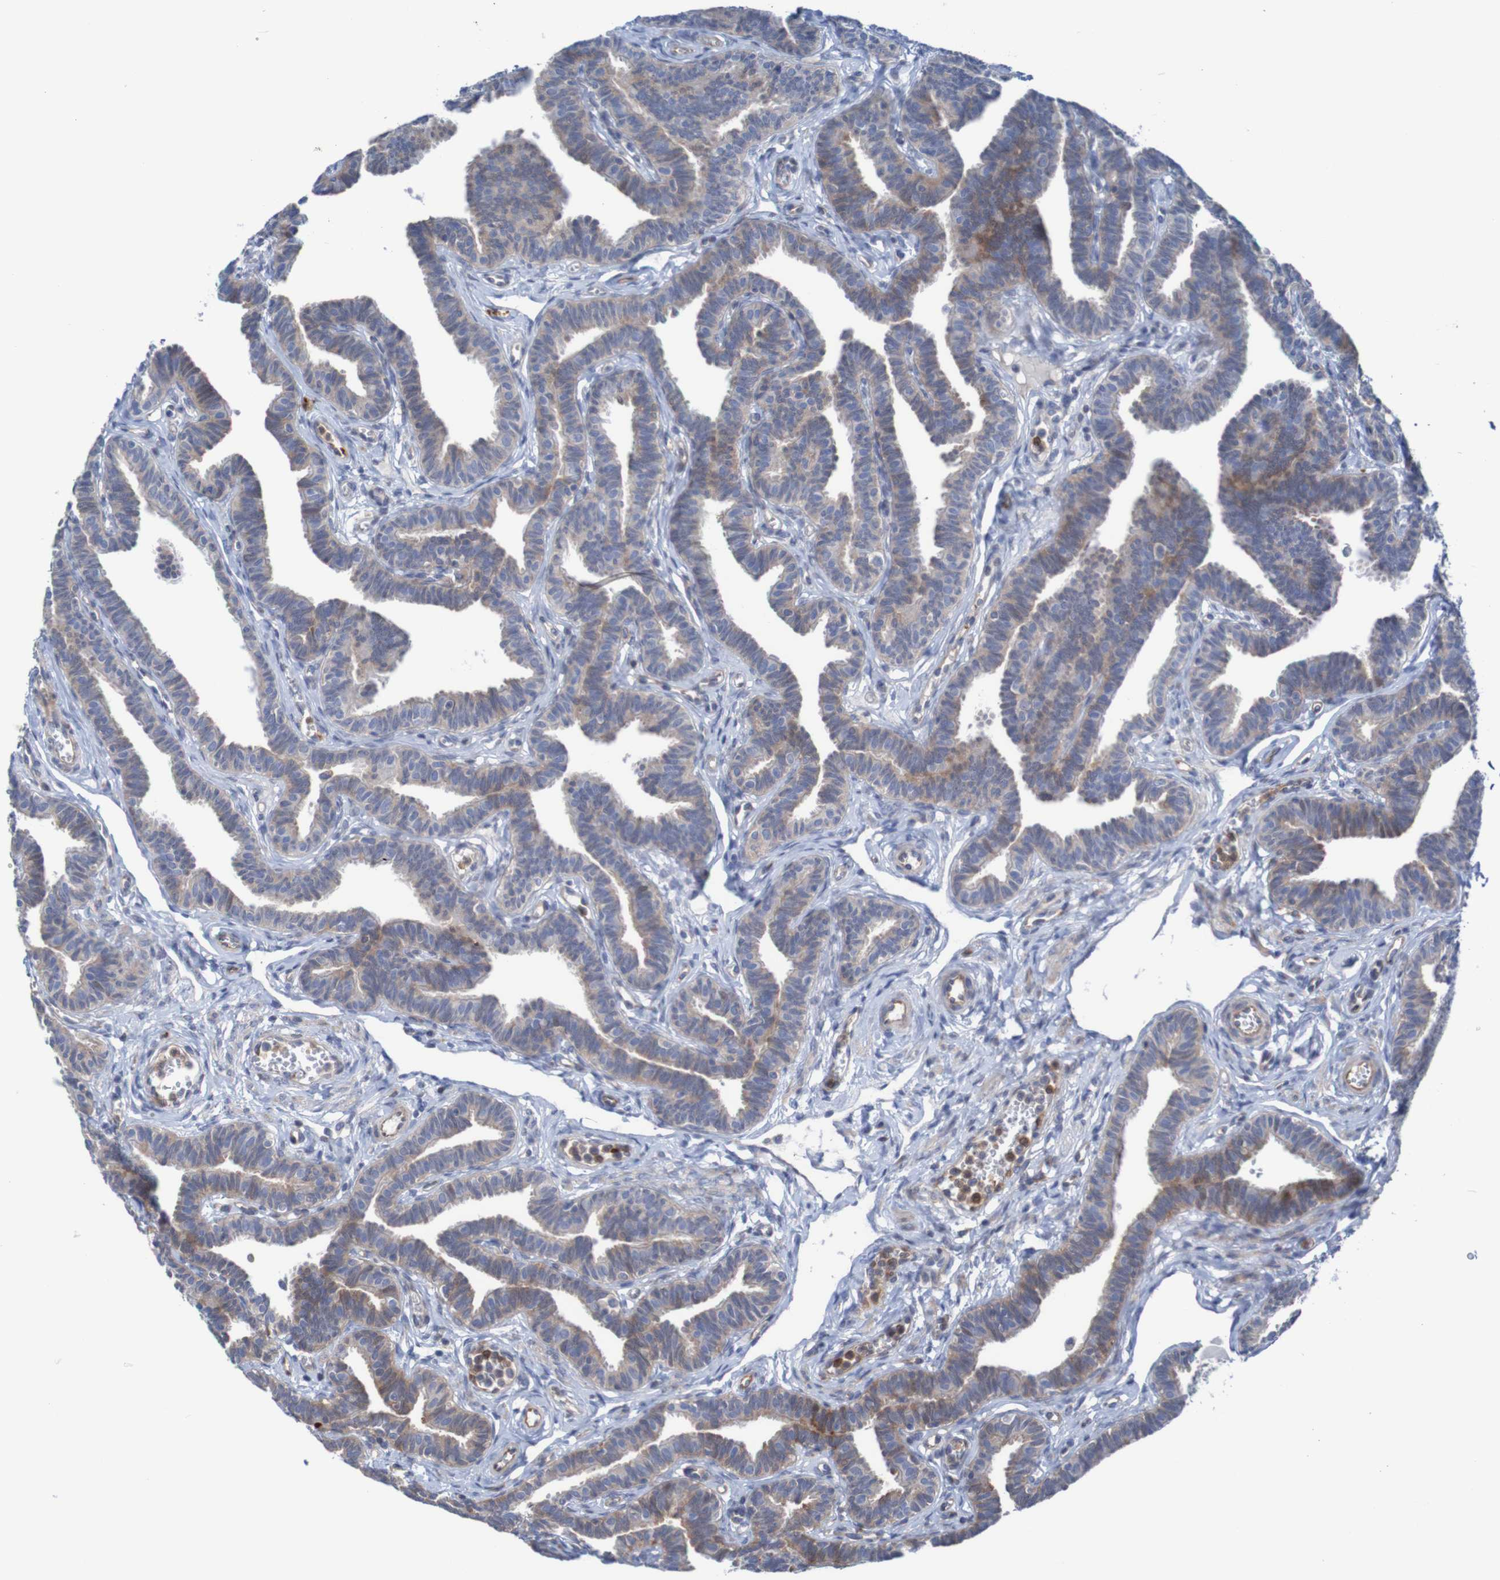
{"staining": {"intensity": "moderate", "quantity": "25%-75%", "location": "cytoplasmic/membranous"}, "tissue": "fallopian tube", "cell_type": "Glandular cells", "image_type": "normal", "snomed": [{"axis": "morphology", "description": "Normal tissue, NOS"}, {"axis": "topography", "description": "Fallopian tube"}, {"axis": "topography", "description": "Ovary"}], "caption": "Immunohistochemistry (IHC) (DAB (3,3'-diaminobenzidine)) staining of unremarkable fallopian tube reveals moderate cytoplasmic/membranous protein expression in about 25%-75% of glandular cells. The staining was performed using DAB, with brown indicating positive protein expression. Nuclei are stained blue with hematoxylin.", "gene": "ANGPT4", "patient": {"sex": "female", "age": 23}}